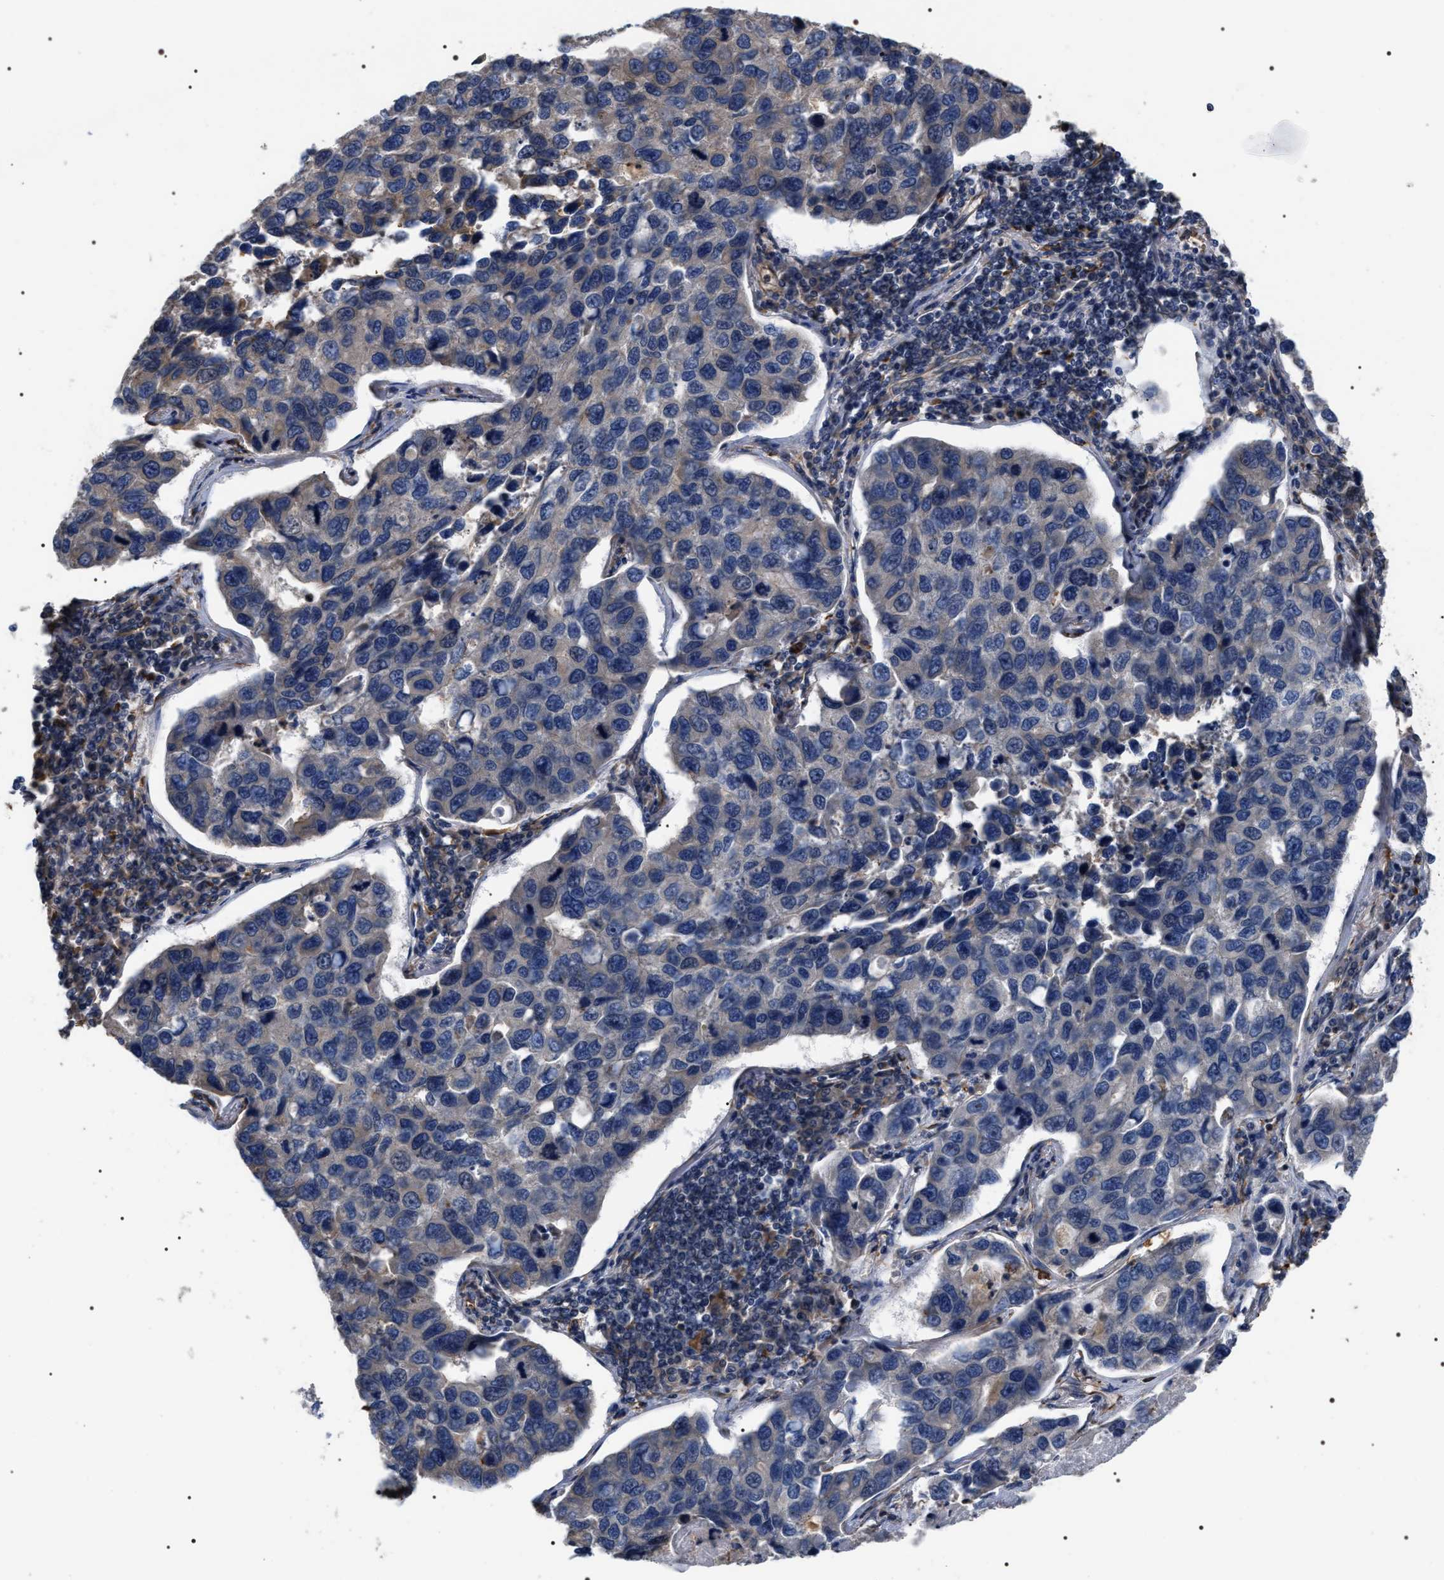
{"staining": {"intensity": "negative", "quantity": "none", "location": "none"}, "tissue": "lung cancer", "cell_type": "Tumor cells", "image_type": "cancer", "snomed": [{"axis": "morphology", "description": "Adenocarcinoma, NOS"}, {"axis": "topography", "description": "Lung"}], "caption": "Photomicrograph shows no protein expression in tumor cells of lung adenocarcinoma tissue.", "gene": "TSPAN33", "patient": {"sex": "male", "age": 64}}